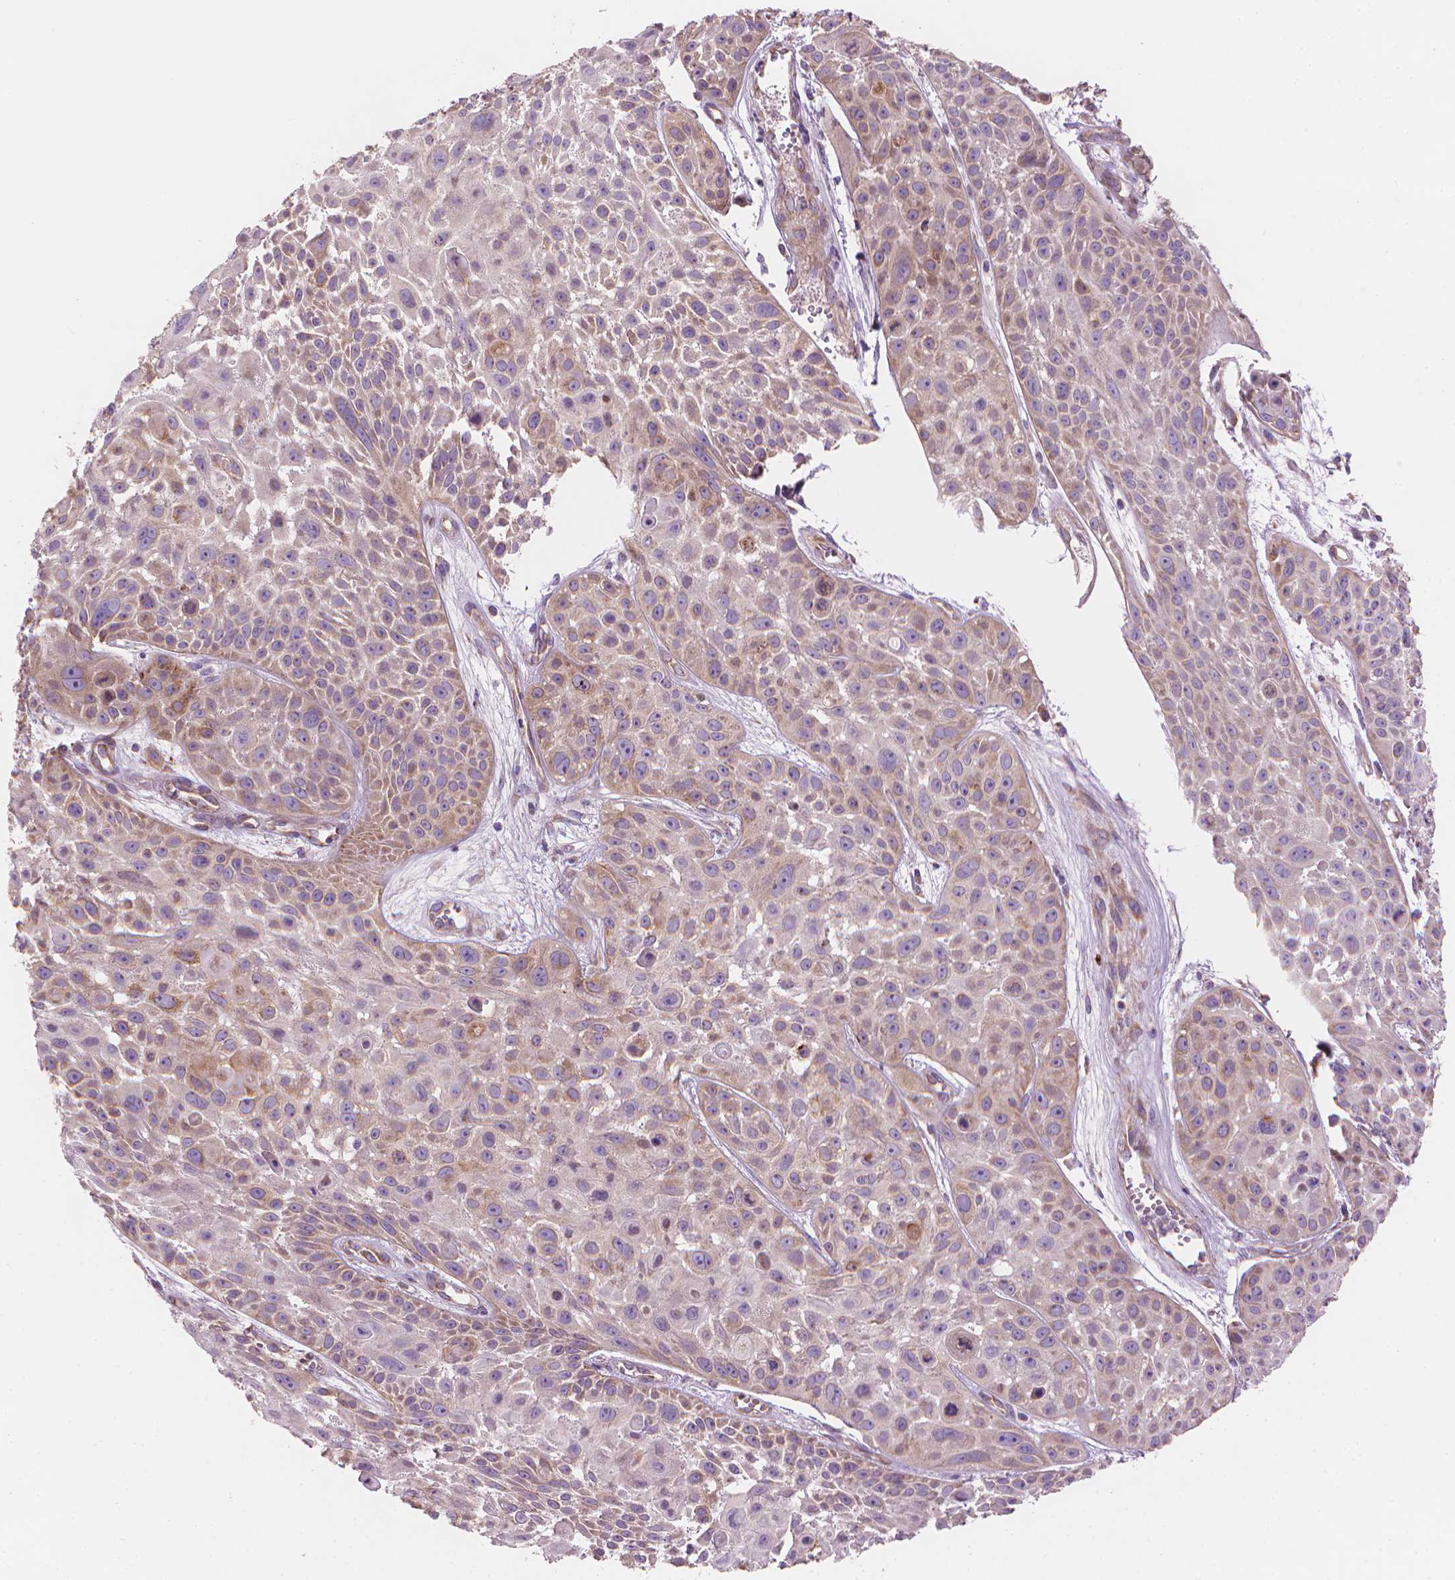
{"staining": {"intensity": "weak", "quantity": "25%-75%", "location": "cytoplasmic/membranous"}, "tissue": "skin cancer", "cell_type": "Tumor cells", "image_type": "cancer", "snomed": [{"axis": "morphology", "description": "Squamous cell carcinoma, NOS"}, {"axis": "topography", "description": "Skin"}, {"axis": "topography", "description": "Anal"}], "caption": "Protein analysis of skin squamous cell carcinoma tissue demonstrates weak cytoplasmic/membranous expression in about 25%-75% of tumor cells.", "gene": "TTC29", "patient": {"sex": "female", "age": 75}}